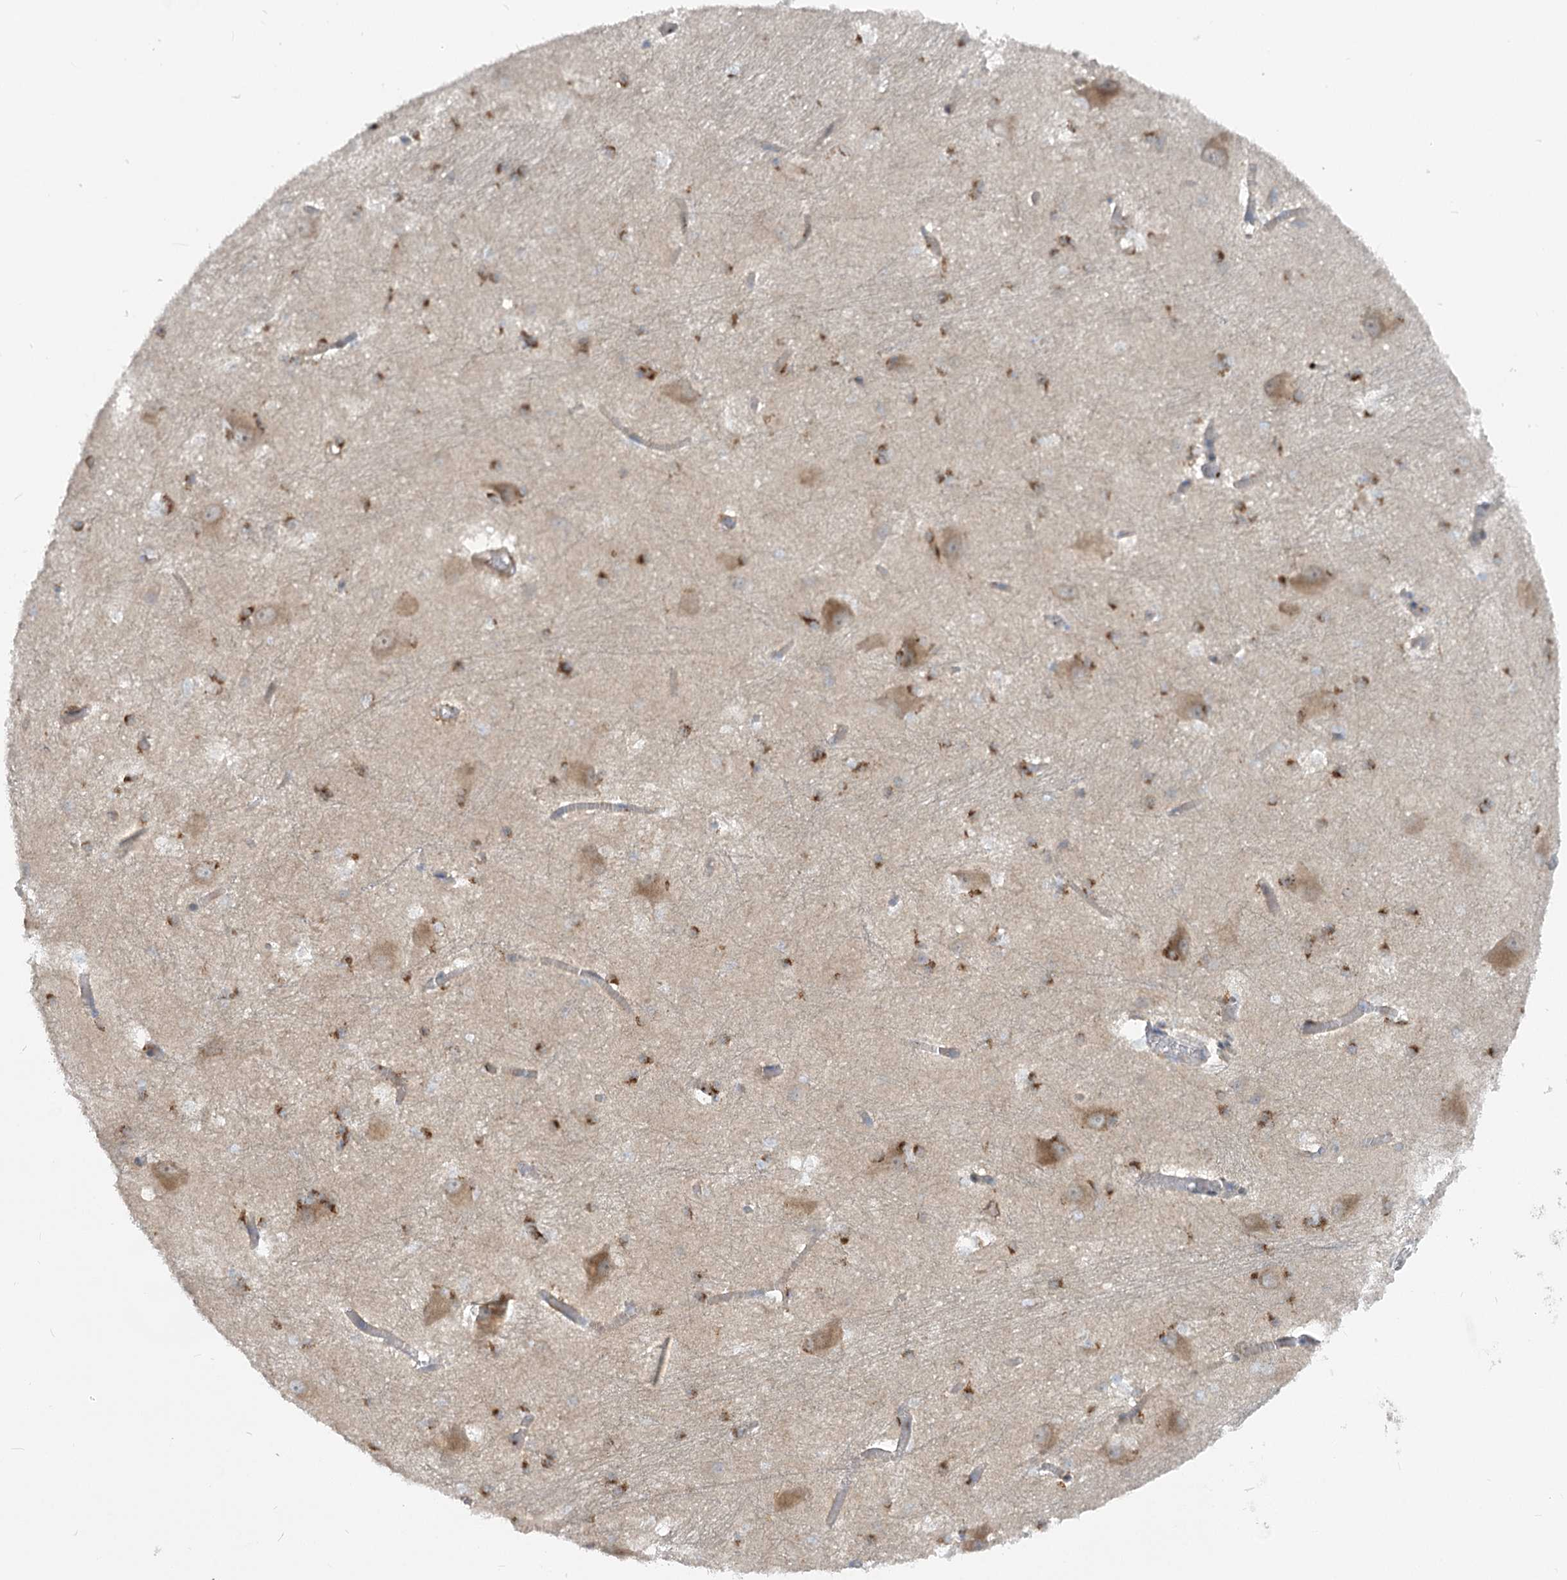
{"staining": {"intensity": "strong", "quantity": "25%-75%", "location": "cytoplasmic/membranous"}, "tissue": "caudate", "cell_type": "Glial cells", "image_type": "normal", "snomed": [{"axis": "morphology", "description": "Normal tissue, NOS"}, {"axis": "topography", "description": "Lateral ventricle wall"}], "caption": "The micrograph displays staining of unremarkable caudate, revealing strong cytoplasmic/membranous protein expression (brown color) within glial cells. Using DAB (3,3'-diaminobenzidine) (brown) and hematoxylin (blue) stains, captured at high magnification using brightfield microscopy.", "gene": "FGF19", "patient": {"sex": "male", "age": 37}}